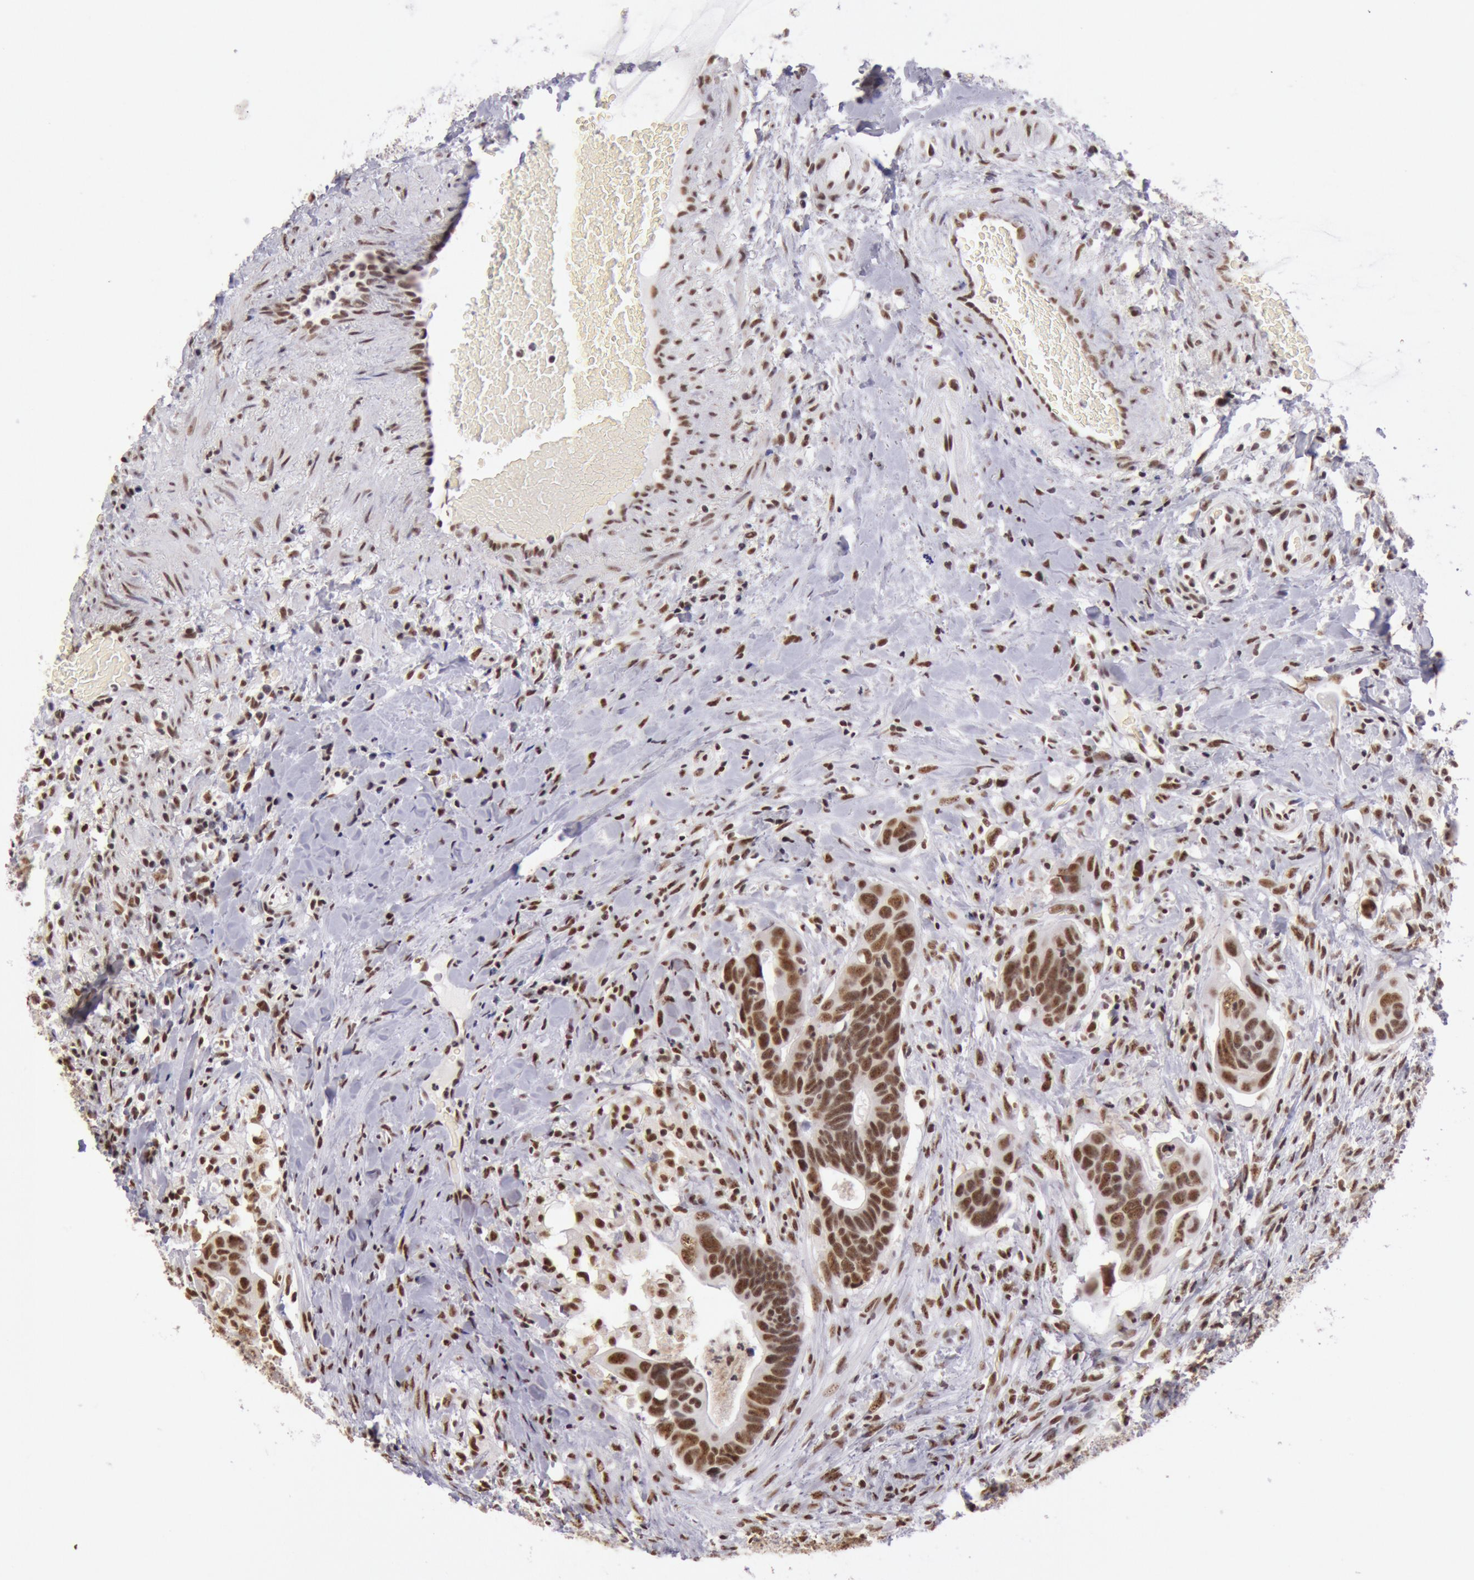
{"staining": {"intensity": "strong", "quantity": ">75%", "location": "nuclear"}, "tissue": "colorectal cancer", "cell_type": "Tumor cells", "image_type": "cancer", "snomed": [{"axis": "morphology", "description": "Adenocarcinoma, NOS"}, {"axis": "topography", "description": "Rectum"}], "caption": "DAB (3,3'-diaminobenzidine) immunohistochemical staining of human colorectal cancer (adenocarcinoma) displays strong nuclear protein positivity in approximately >75% of tumor cells.", "gene": "SNRPD3", "patient": {"sex": "male", "age": 53}}